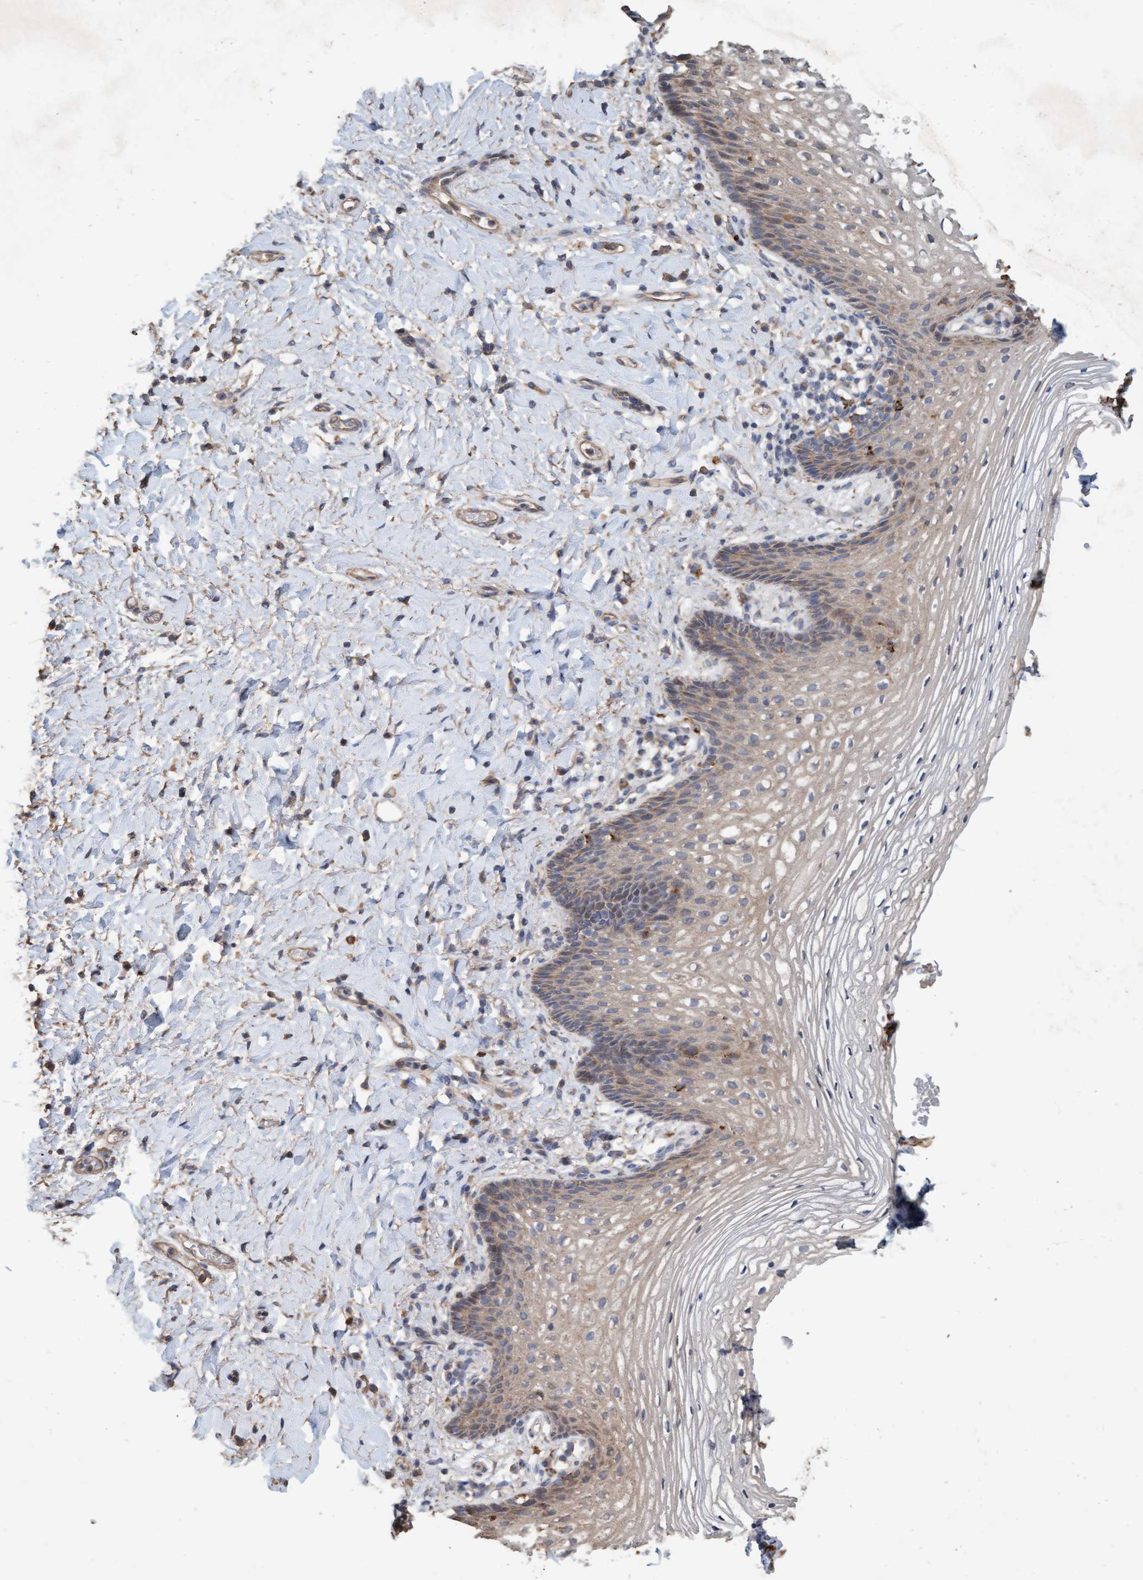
{"staining": {"intensity": "weak", "quantity": ">75%", "location": "cytoplasmic/membranous"}, "tissue": "vagina", "cell_type": "Squamous epithelial cells", "image_type": "normal", "snomed": [{"axis": "morphology", "description": "Normal tissue, NOS"}, {"axis": "topography", "description": "Vagina"}], "caption": "Immunohistochemical staining of unremarkable human vagina displays >75% levels of weak cytoplasmic/membranous protein positivity in about >75% of squamous epithelial cells.", "gene": "LONRF1", "patient": {"sex": "female", "age": 60}}